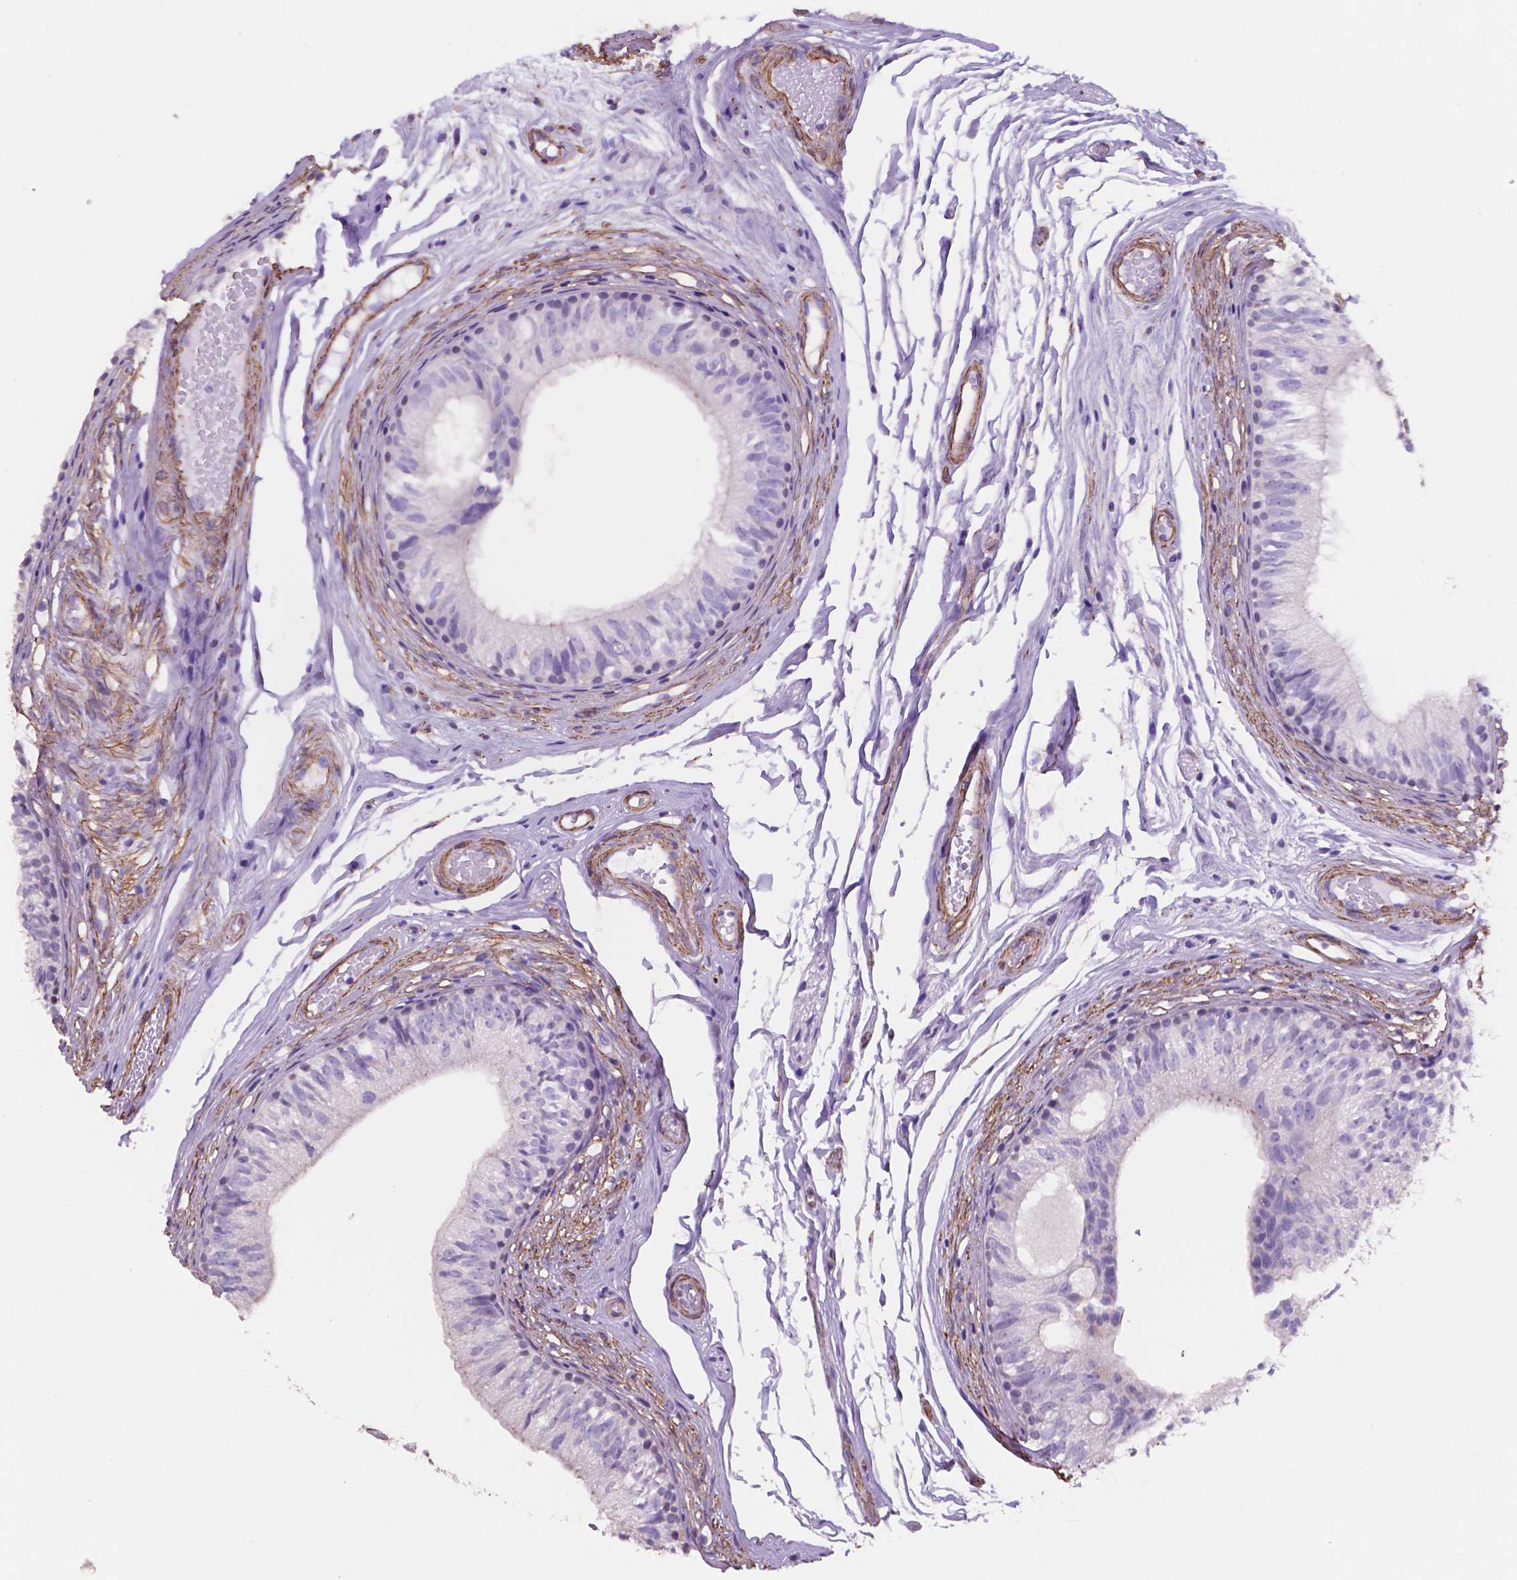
{"staining": {"intensity": "negative", "quantity": "none", "location": "none"}, "tissue": "epididymis", "cell_type": "Glandular cells", "image_type": "normal", "snomed": [{"axis": "morphology", "description": "Normal tissue, NOS"}, {"axis": "topography", "description": "Epididymis"}], "caption": "An immunohistochemistry micrograph of normal epididymis is shown. There is no staining in glandular cells of epididymis. (DAB (3,3'-diaminobenzidine) immunohistochemistry (IHC) visualized using brightfield microscopy, high magnification).", "gene": "TOR2A", "patient": {"sex": "male", "age": 29}}